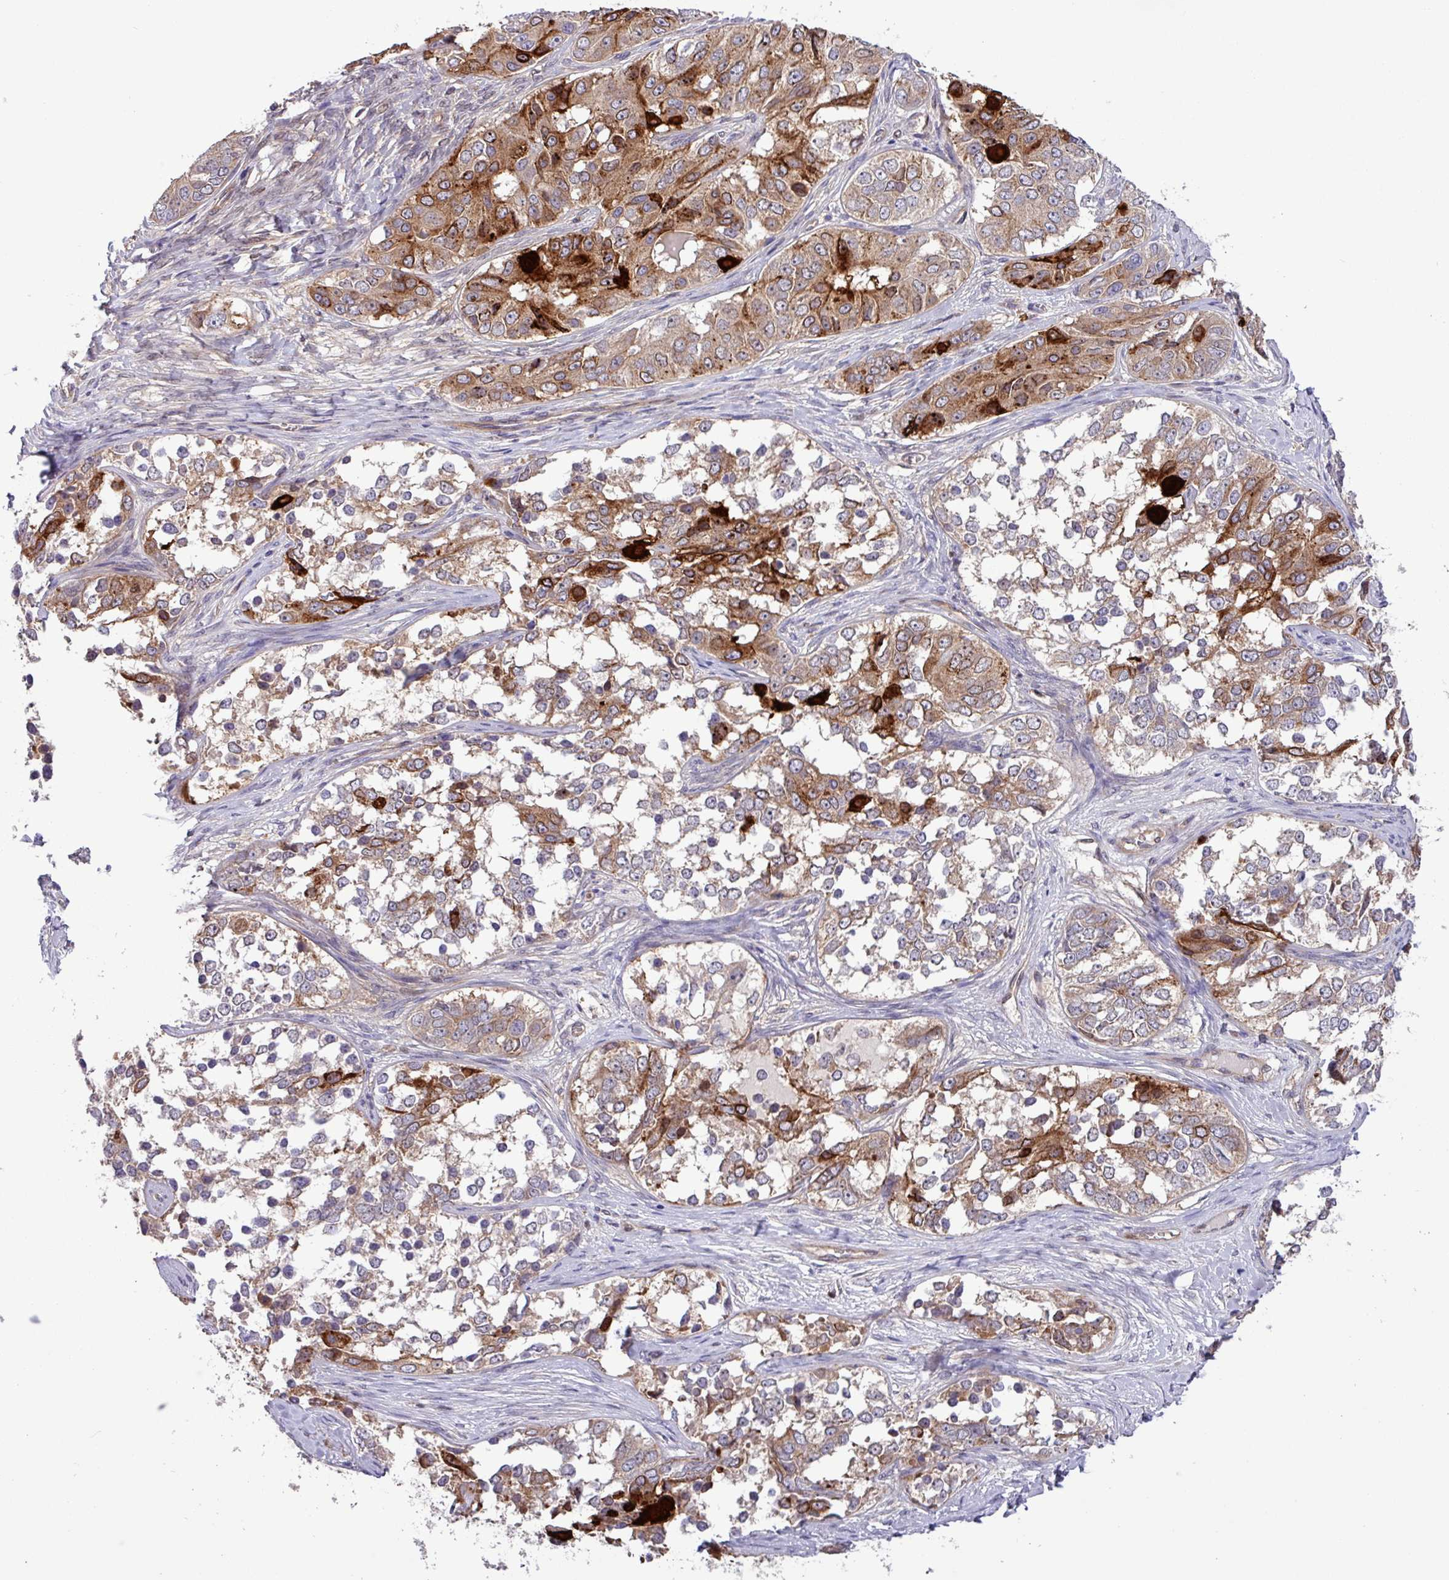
{"staining": {"intensity": "moderate", "quantity": "25%-75%", "location": "cytoplasmic/membranous"}, "tissue": "ovarian cancer", "cell_type": "Tumor cells", "image_type": "cancer", "snomed": [{"axis": "morphology", "description": "Carcinoma, endometroid"}, {"axis": "topography", "description": "Ovary"}], "caption": "Protein expression analysis of ovarian cancer exhibits moderate cytoplasmic/membranous positivity in approximately 25%-75% of tumor cells.", "gene": "CNTRL", "patient": {"sex": "female", "age": 51}}